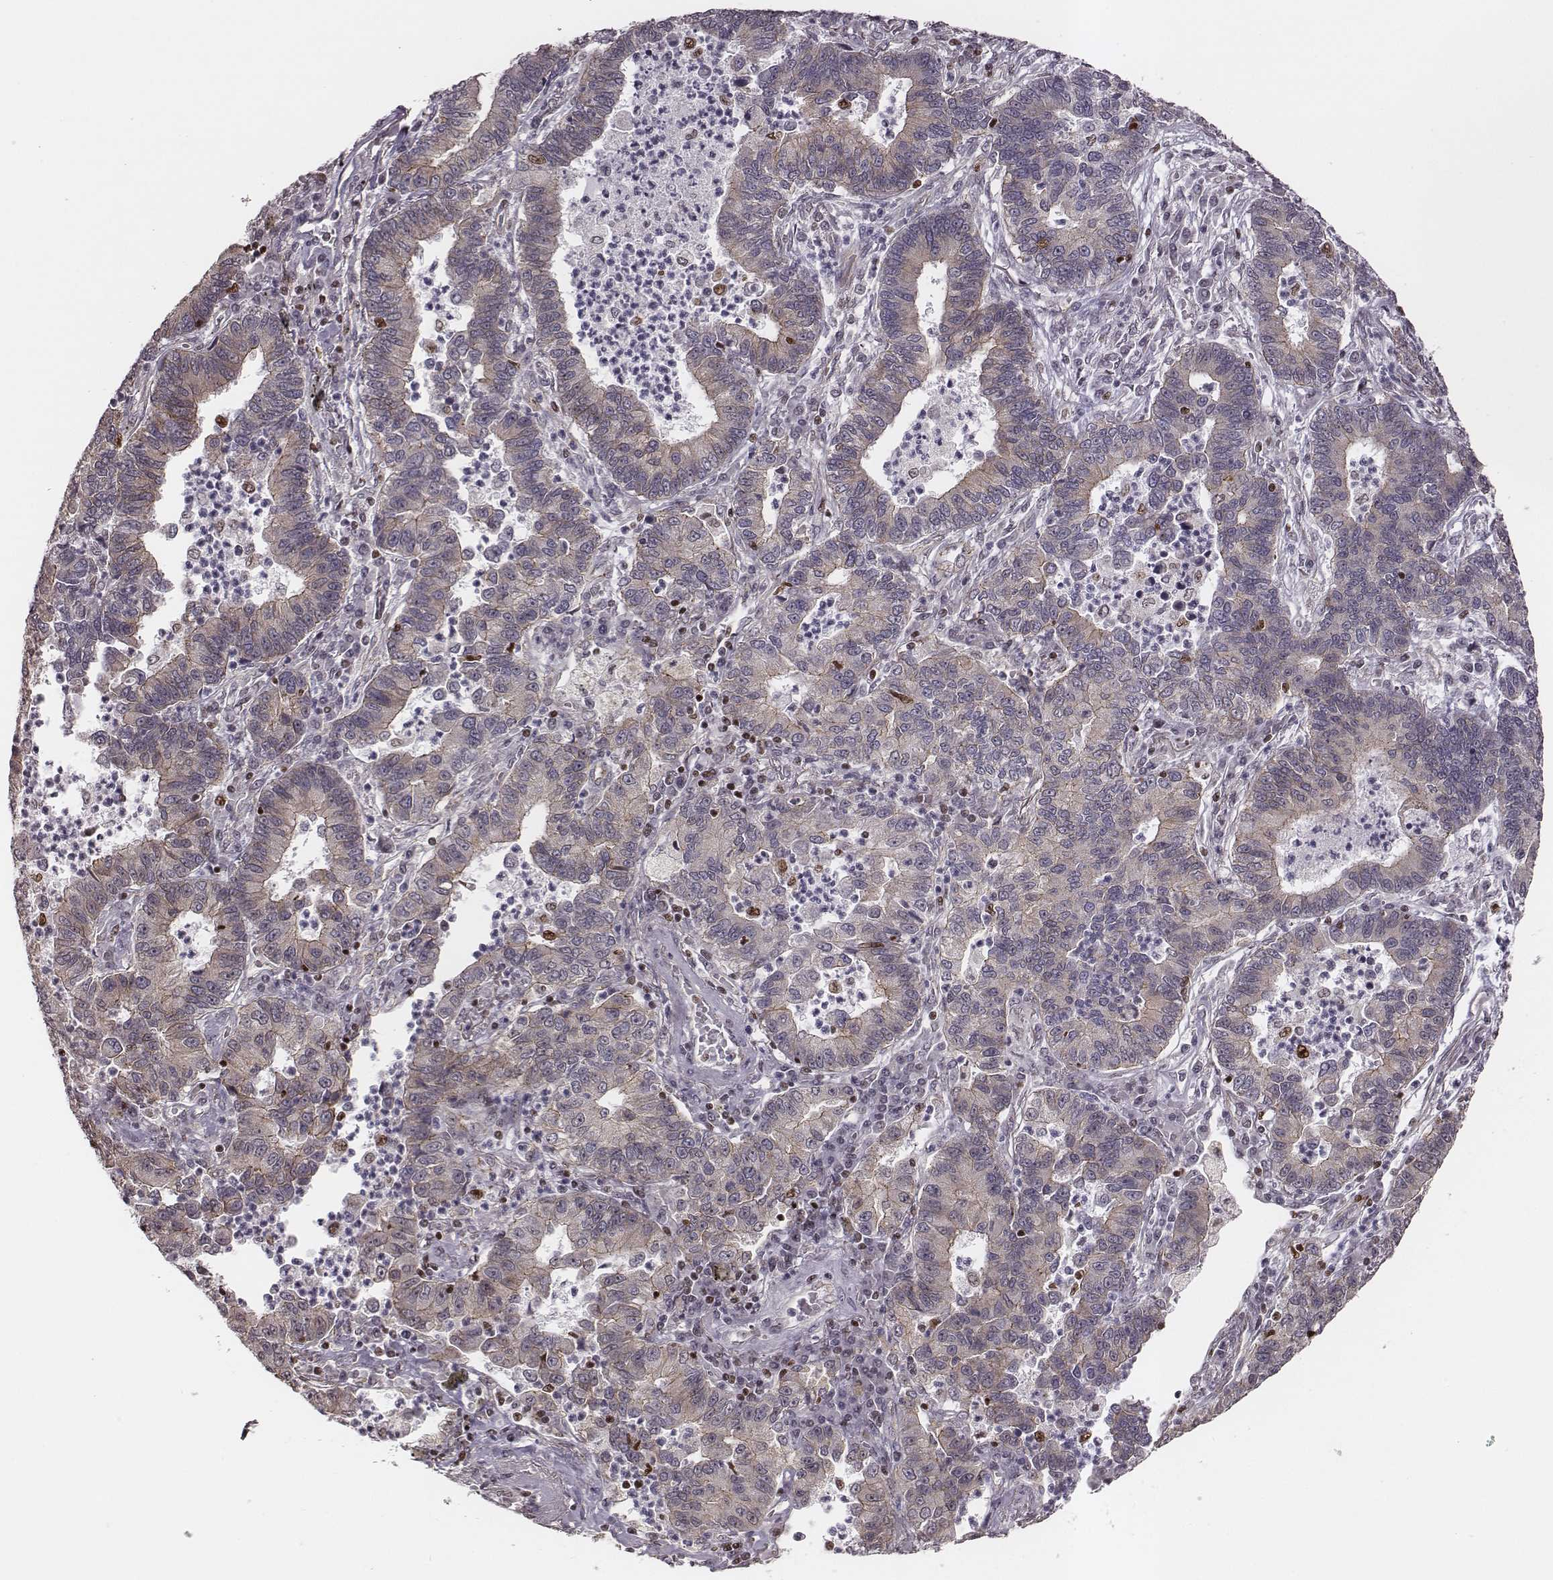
{"staining": {"intensity": "negative", "quantity": "none", "location": "none"}, "tissue": "lung cancer", "cell_type": "Tumor cells", "image_type": "cancer", "snomed": [{"axis": "morphology", "description": "Adenocarcinoma, NOS"}, {"axis": "topography", "description": "Lung"}], "caption": "The micrograph displays no staining of tumor cells in adenocarcinoma (lung). (Immunohistochemistry, brightfield microscopy, high magnification).", "gene": "WDR59", "patient": {"sex": "female", "age": 57}}